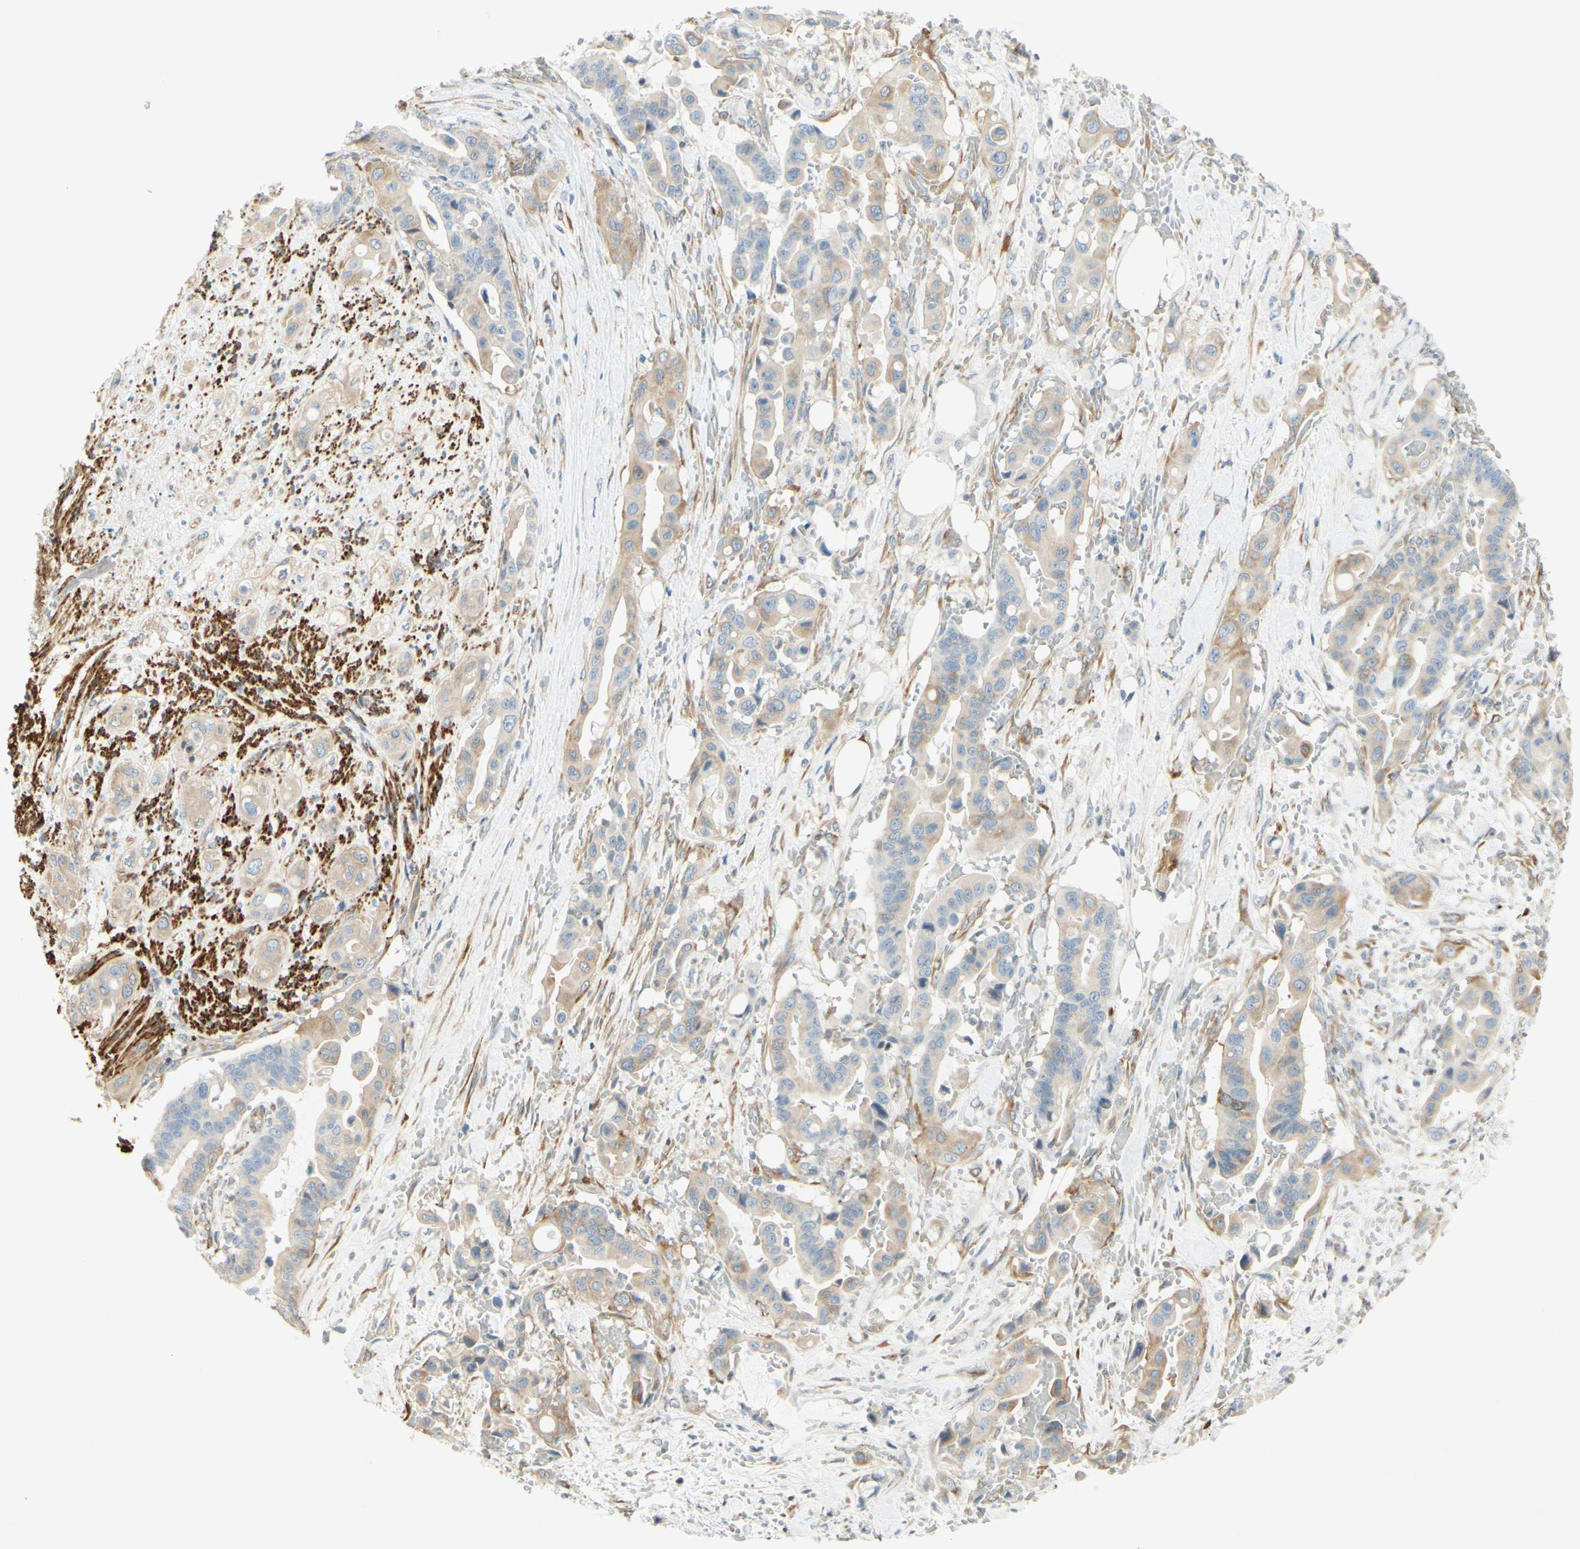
{"staining": {"intensity": "weak", "quantity": ">75%", "location": "cytoplasmic/membranous"}, "tissue": "liver cancer", "cell_type": "Tumor cells", "image_type": "cancer", "snomed": [{"axis": "morphology", "description": "Cholangiocarcinoma"}, {"axis": "topography", "description": "Liver"}], "caption": "DAB (3,3'-diaminobenzidine) immunohistochemical staining of liver cancer (cholangiocarcinoma) shows weak cytoplasmic/membranous protein staining in about >75% of tumor cells. (Brightfield microscopy of DAB IHC at high magnification).", "gene": "MAP1B", "patient": {"sex": "female", "age": 61}}